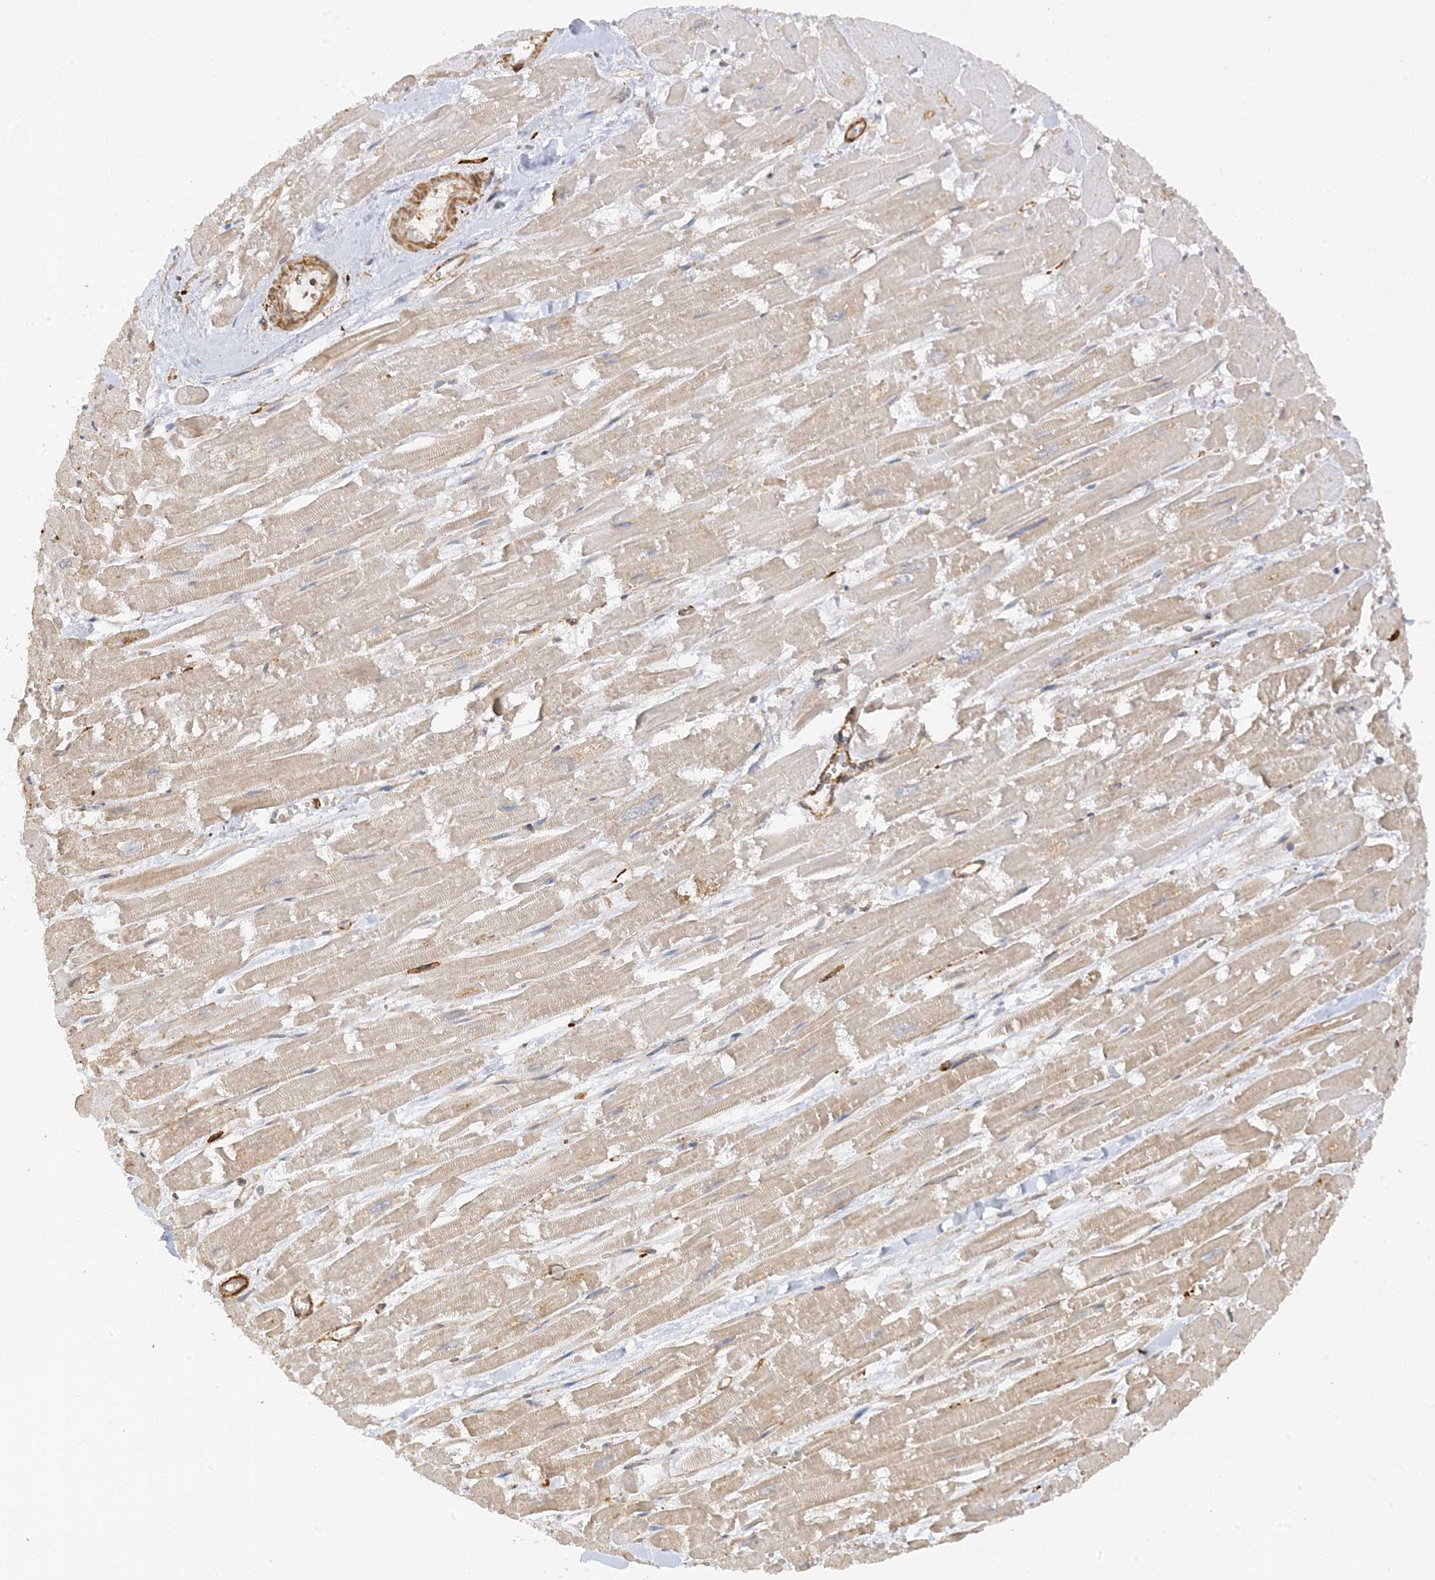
{"staining": {"intensity": "weak", "quantity": "25%-75%", "location": "cytoplasmic/membranous"}, "tissue": "heart muscle", "cell_type": "Cardiomyocytes", "image_type": "normal", "snomed": [{"axis": "morphology", "description": "Normal tissue, NOS"}, {"axis": "topography", "description": "Heart"}], "caption": "Immunohistochemical staining of benign human heart muscle demonstrates low levels of weak cytoplasmic/membranous staining in about 25%-75% of cardiomyocytes.", "gene": "PHACTR2", "patient": {"sex": "male", "age": 54}}